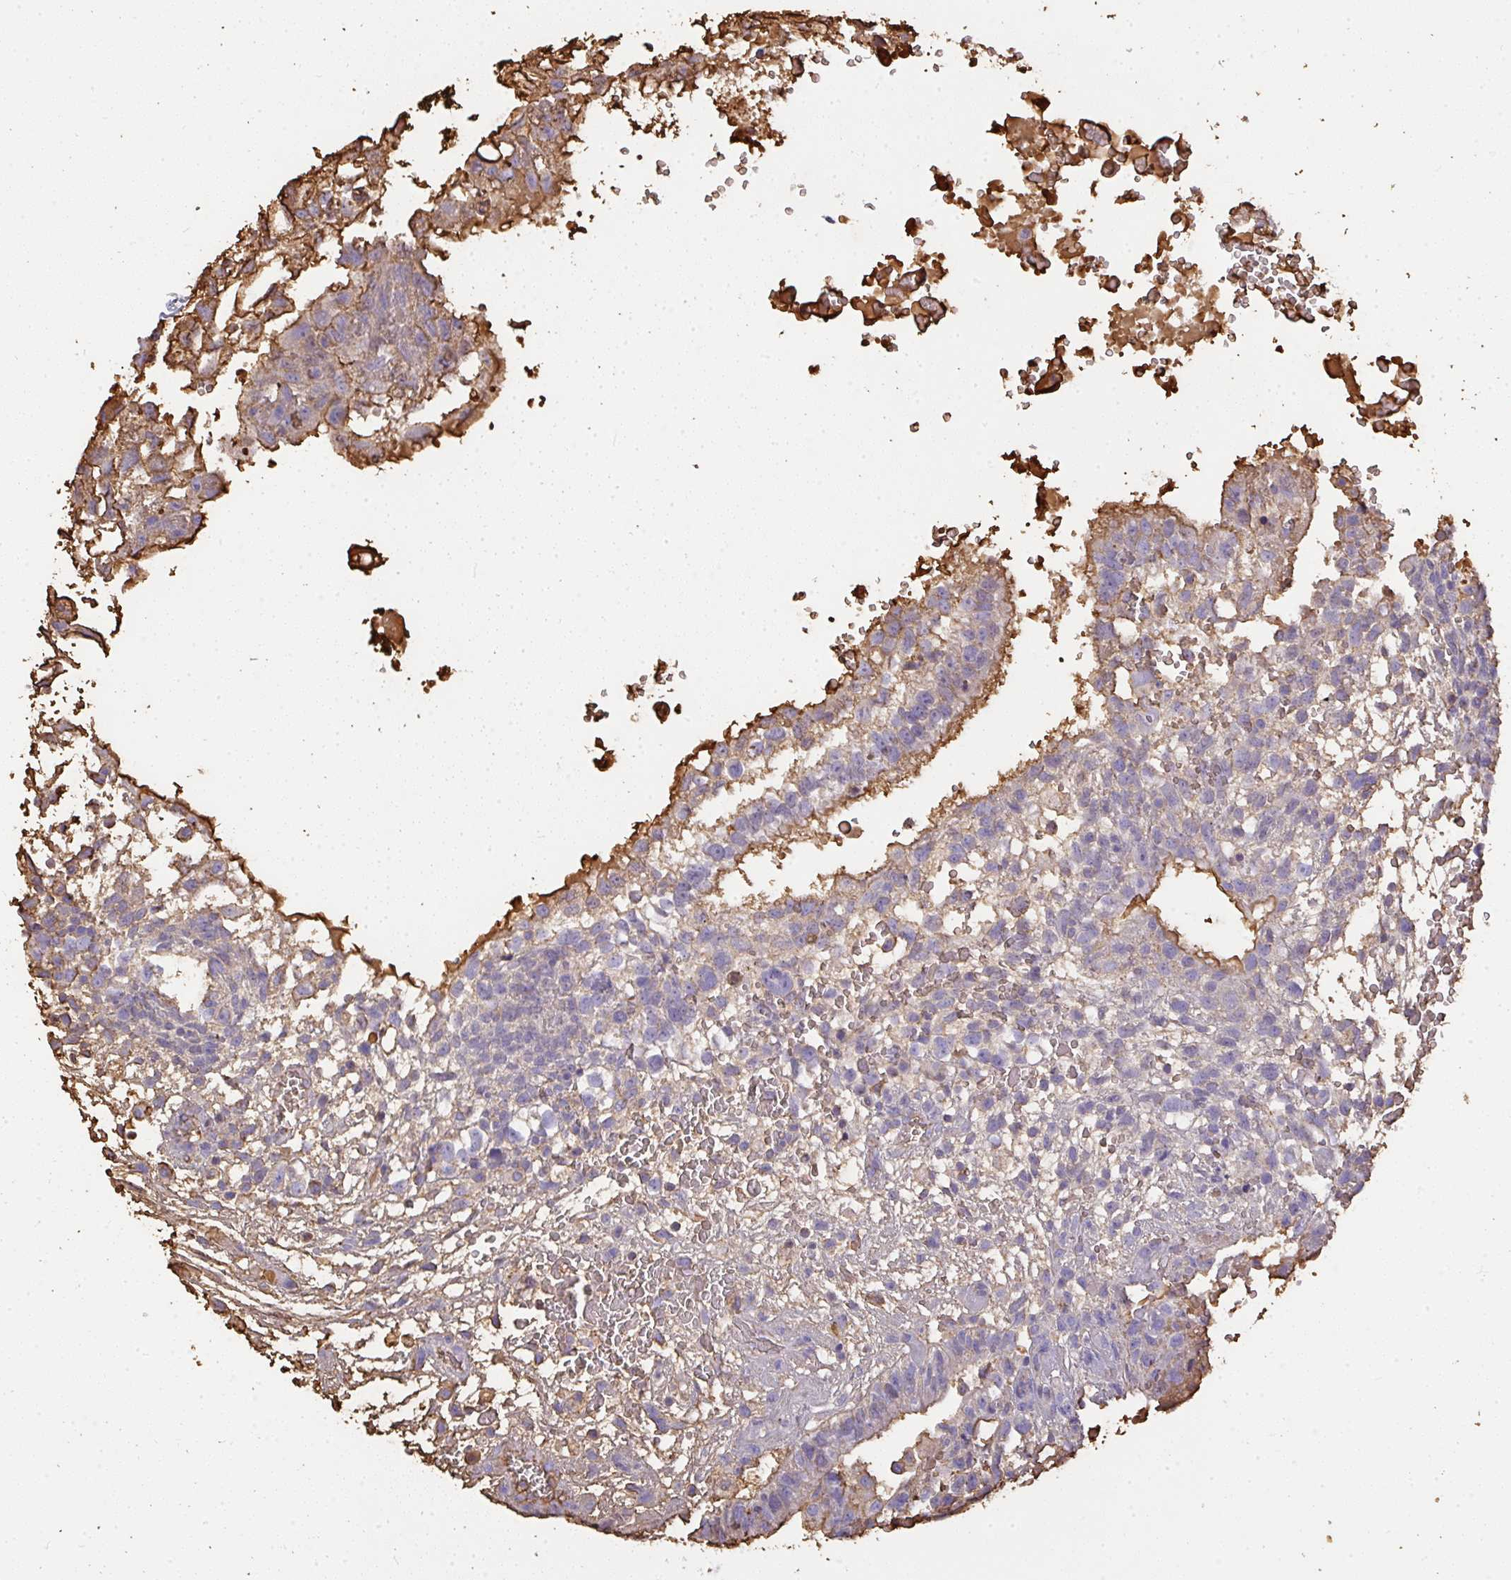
{"staining": {"intensity": "moderate", "quantity": "<25%", "location": "cytoplasmic/membranous"}, "tissue": "testis cancer", "cell_type": "Tumor cells", "image_type": "cancer", "snomed": [{"axis": "morphology", "description": "Carcinoma, Embryonal, NOS"}, {"axis": "topography", "description": "Testis"}], "caption": "Immunohistochemistry (IHC) (DAB (3,3'-diaminobenzidine)) staining of human testis cancer exhibits moderate cytoplasmic/membranous protein positivity in about <25% of tumor cells. The protein is shown in brown color, while the nuclei are stained blue.", "gene": "SMYD5", "patient": {"sex": "male", "age": 32}}